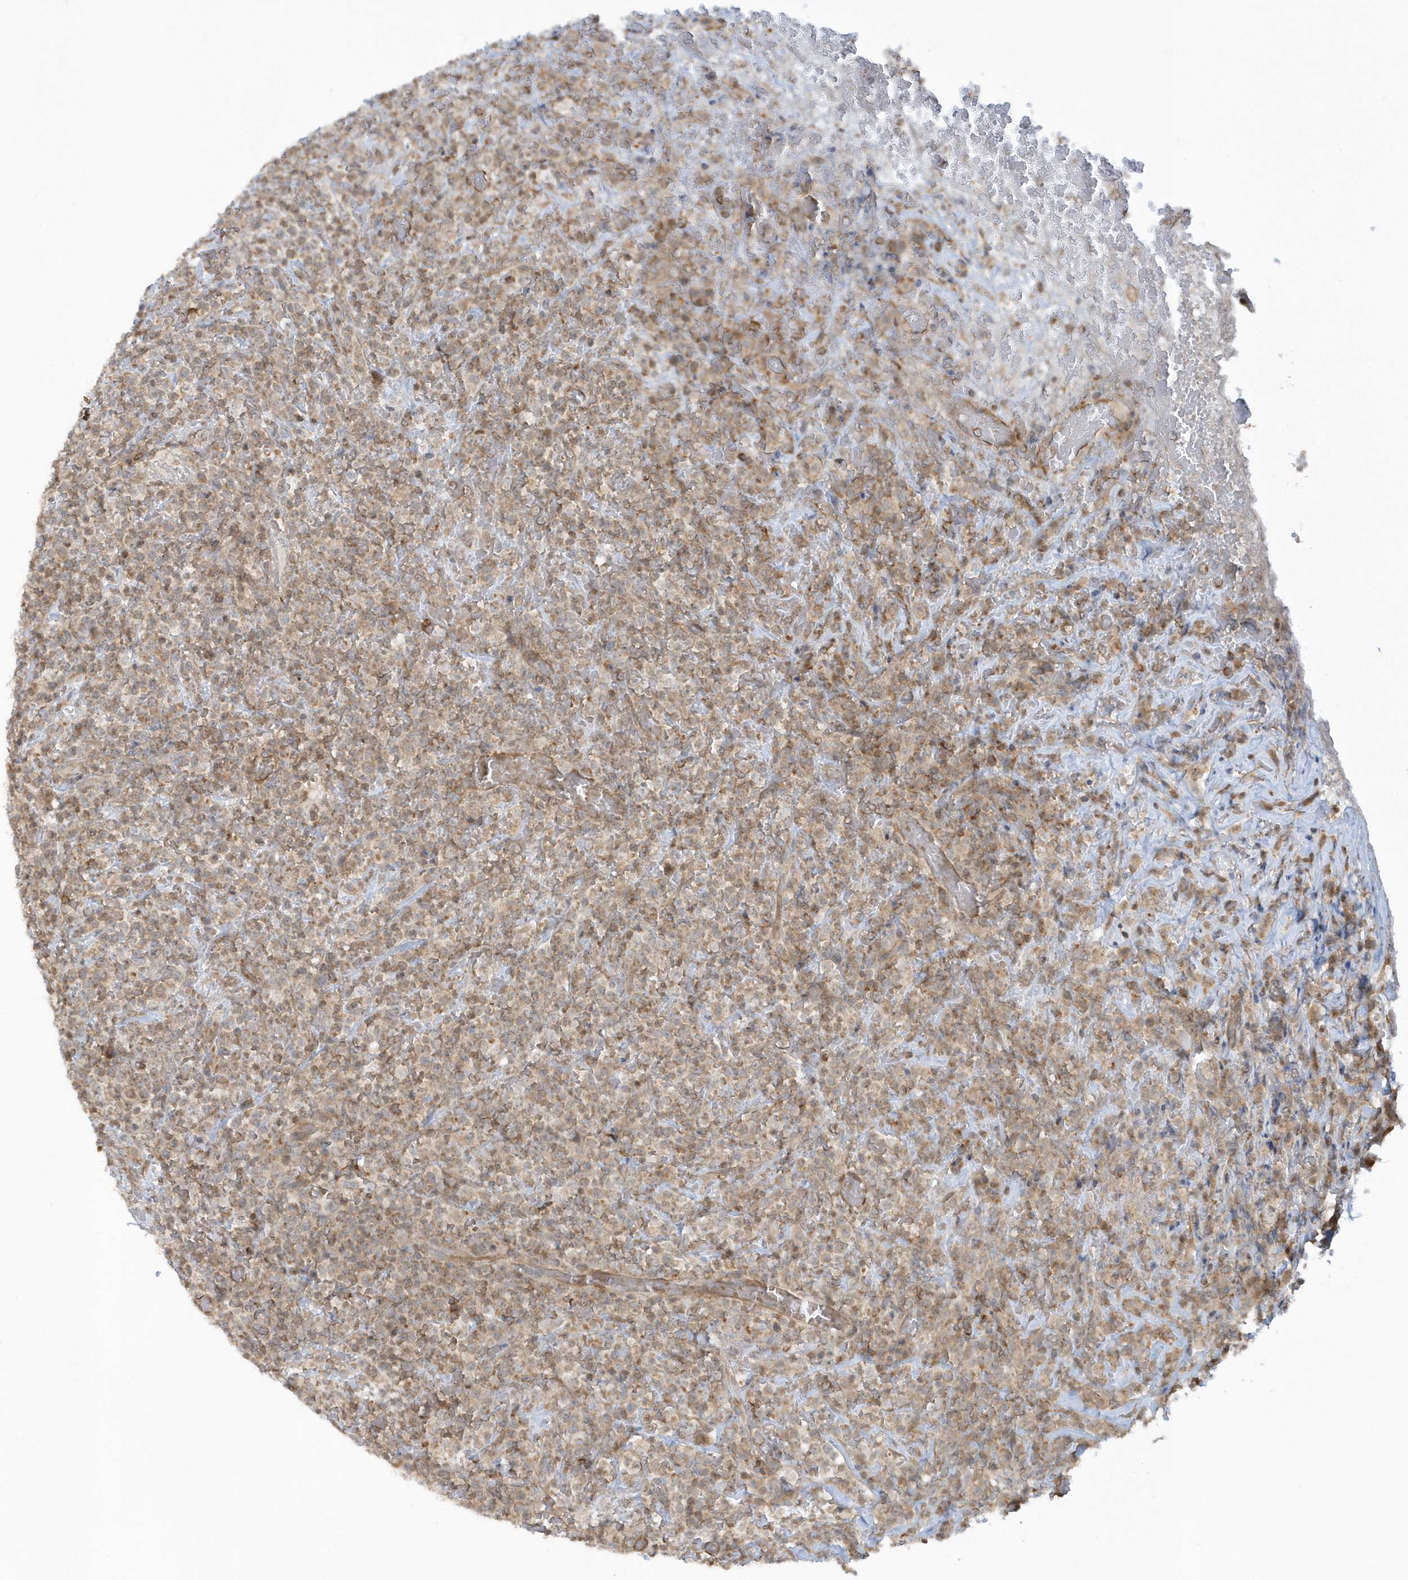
{"staining": {"intensity": "weak", "quantity": ">75%", "location": "cytoplasmic/membranous"}, "tissue": "lymphoma", "cell_type": "Tumor cells", "image_type": "cancer", "snomed": [{"axis": "morphology", "description": "Malignant lymphoma, non-Hodgkin's type, High grade"}, {"axis": "topography", "description": "Colon"}], "caption": "Immunohistochemistry (IHC) staining of lymphoma, which displays low levels of weak cytoplasmic/membranous staining in approximately >75% of tumor cells indicating weak cytoplasmic/membranous protein staining. The staining was performed using DAB (brown) for protein detection and nuclei were counterstained in hematoxylin (blue).", "gene": "THG1L", "patient": {"sex": "female", "age": 53}}